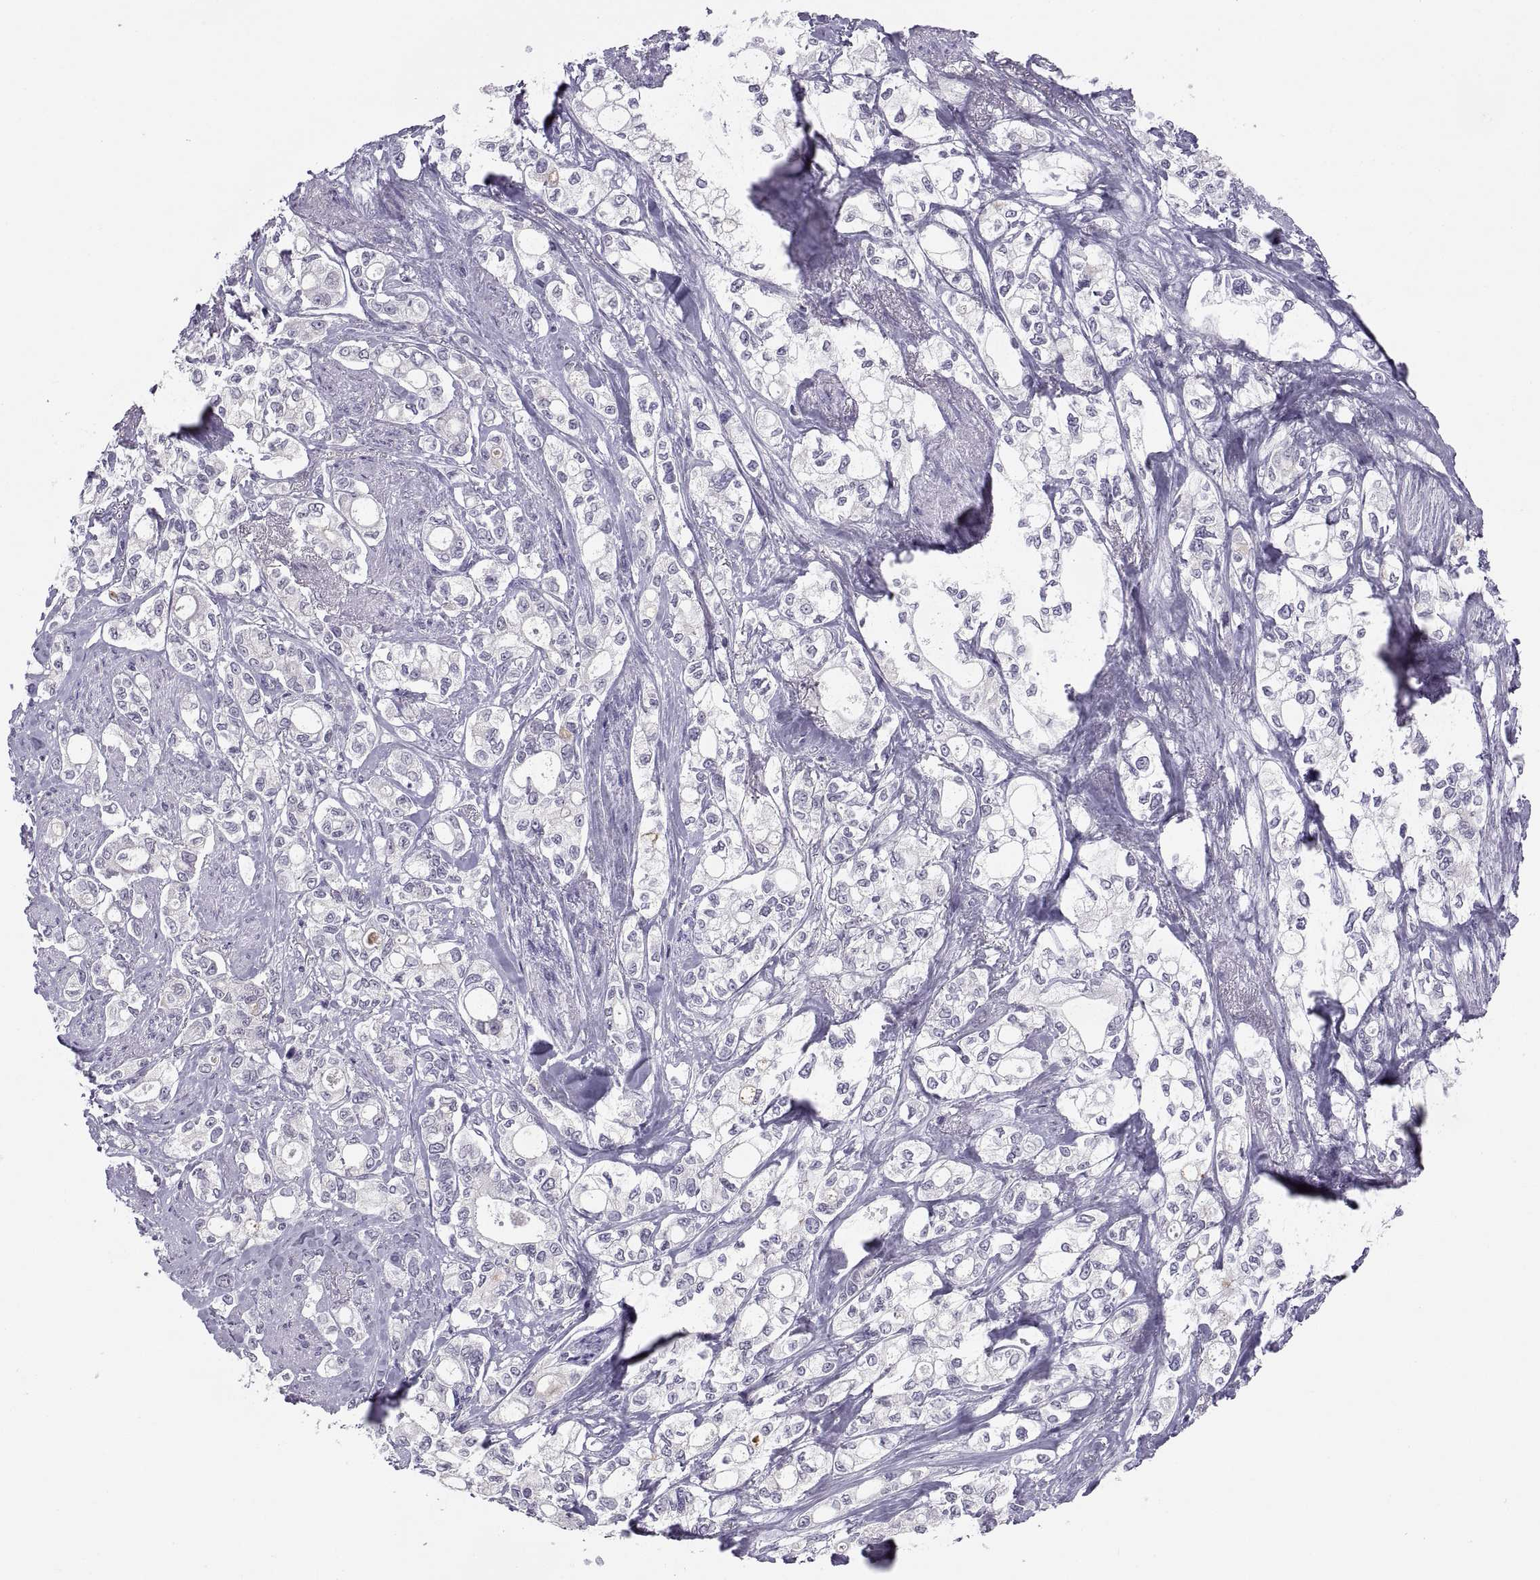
{"staining": {"intensity": "negative", "quantity": "none", "location": "none"}, "tissue": "stomach cancer", "cell_type": "Tumor cells", "image_type": "cancer", "snomed": [{"axis": "morphology", "description": "Adenocarcinoma, NOS"}, {"axis": "topography", "description": "Stomach"}], "caption": "Immunohistochemistry of adenocarcinoma (stomach) displays no staining in tumor cells. The staining was performed using DAB to visualize the protein expression in brown, while the nuclei were stained in blue with hematoxylin (Magnification: 20x).", "gene": "TTC21A", "patient": {"sex": "male", "age": 63}}